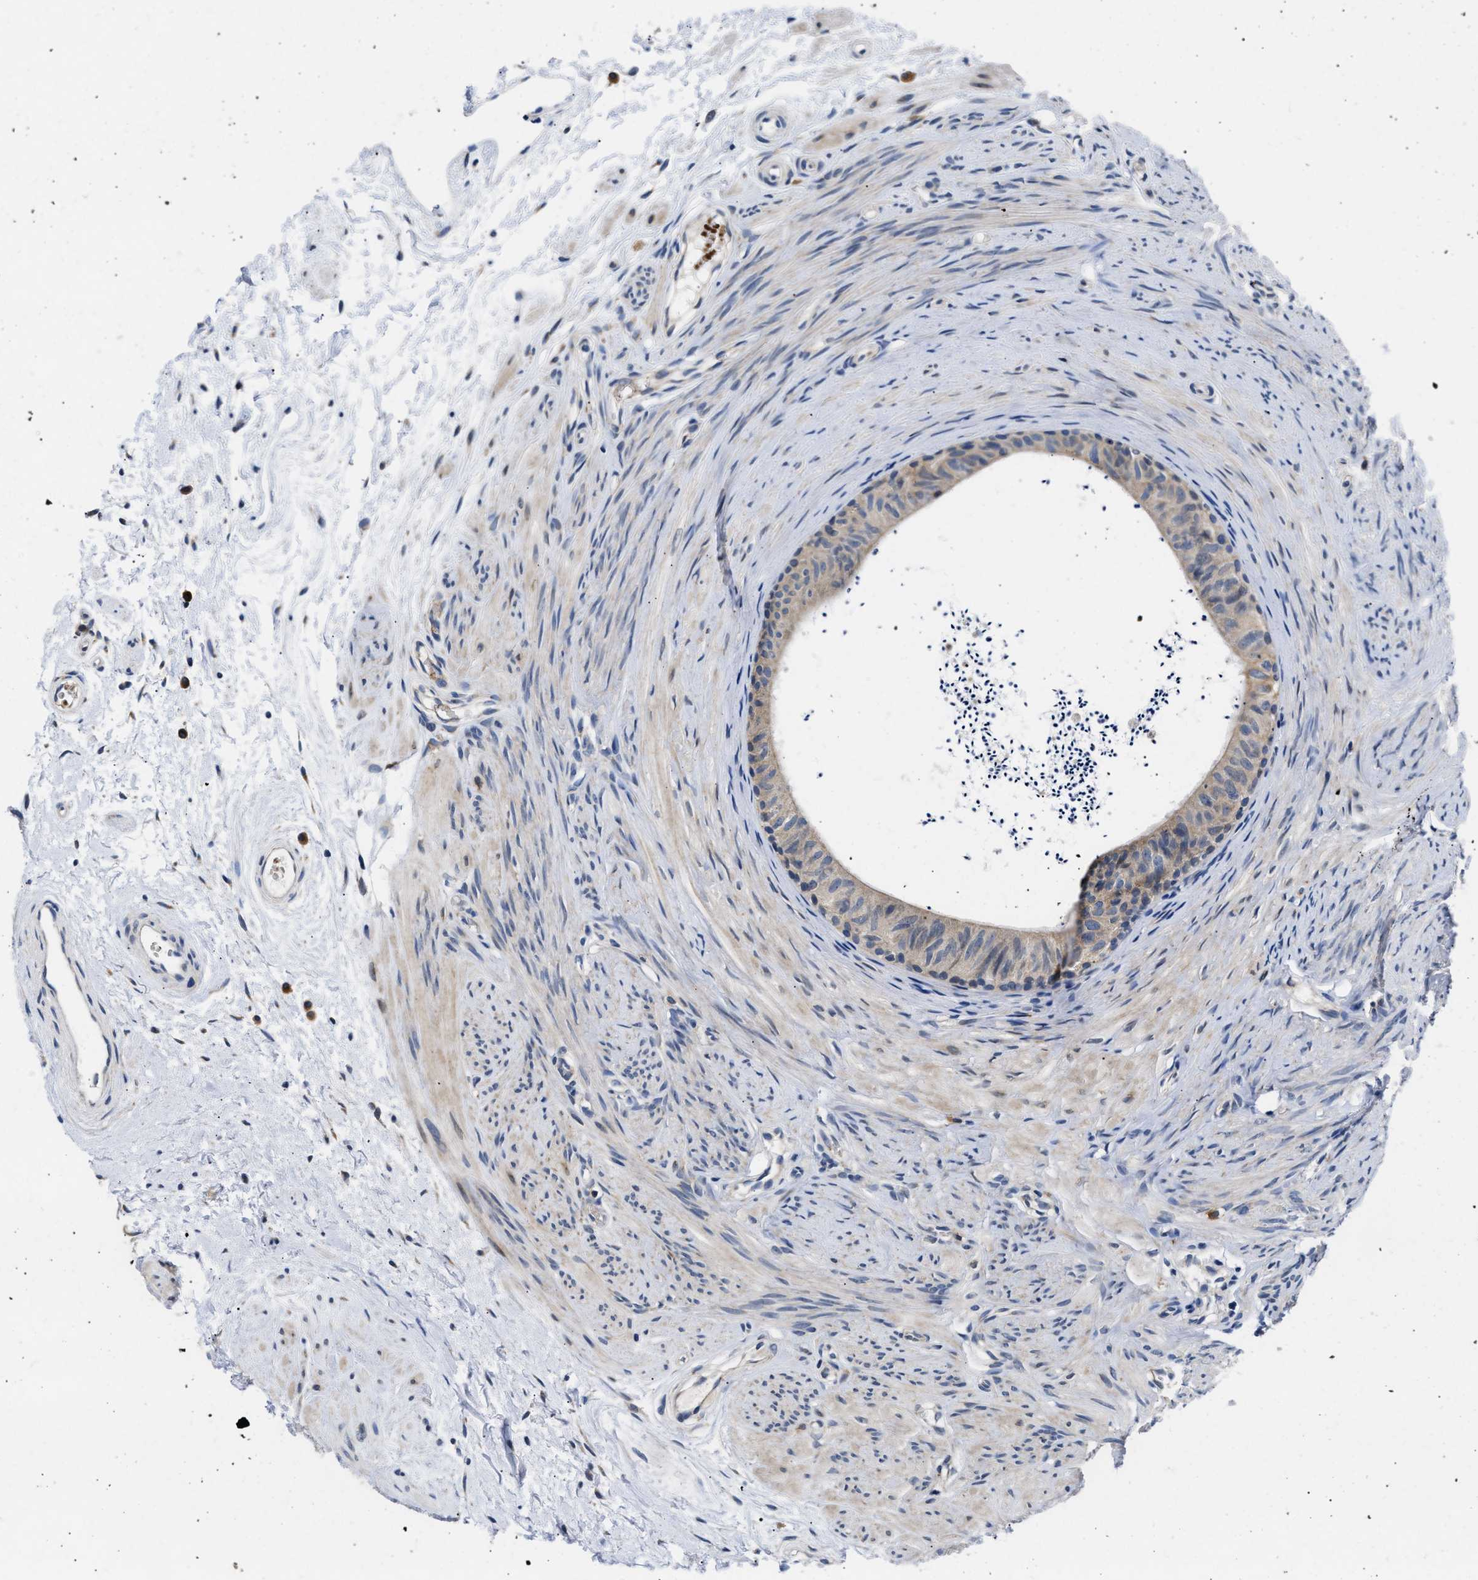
{"staining": {"intensity": "weak", "quantity": "<25%", "location": "cytoplasmic/membranous"}, "tissue": "epididymis", "cell_type": "Glandular cells", "image_type": "normal", "snomed": [{"axis": "morphology", "description": "Normal tissue, NOS"}, {"axis": "topography", "description": "Epididymis"}], "caption": "IHC of normal human epididymis demonstrates no positivity in glandular cells.", "gene": "RINT1", "patient": {"sex": "male", "age": 56}}